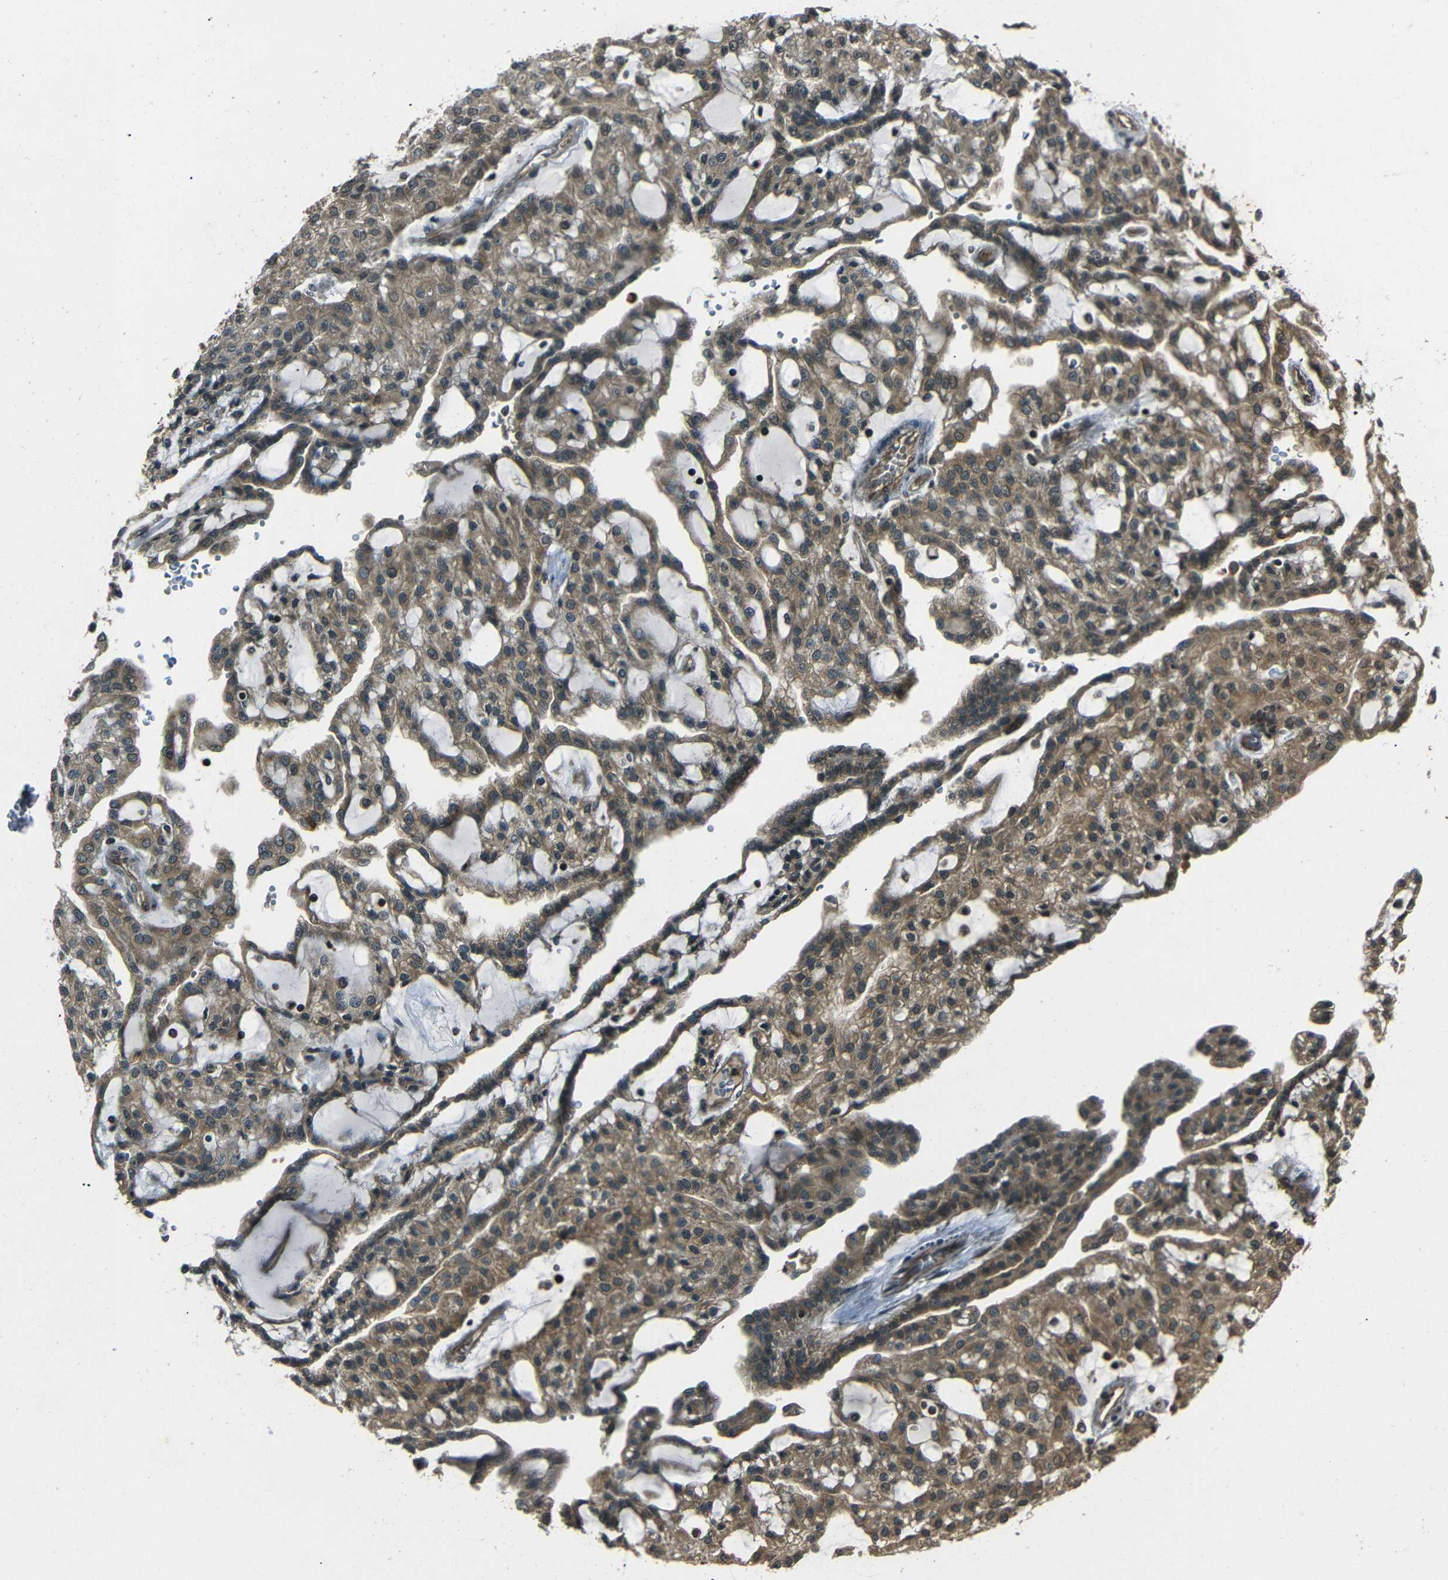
{"staining": {"intensity": "moderate", "quantity": "25%-75%", "location": "cytoplasmic/membranous"}, "tissue": "renal cancer", "cell_type": "Tumor cells", "image_type": "cancer", "snomed": [{"axis": "morphology", "description": "Adenocarcinoma, NOS"}, {"axis": "topography", "description": "Kidney"}], "caption": "Protein analysis of renal adenocarcinoma tissue exhibits moderate cytoplasmic/membranous positivity in about 25%-75% of tumor cells.", "gene": "PLK2", "patient": {"sex": "male", "age": 63}}